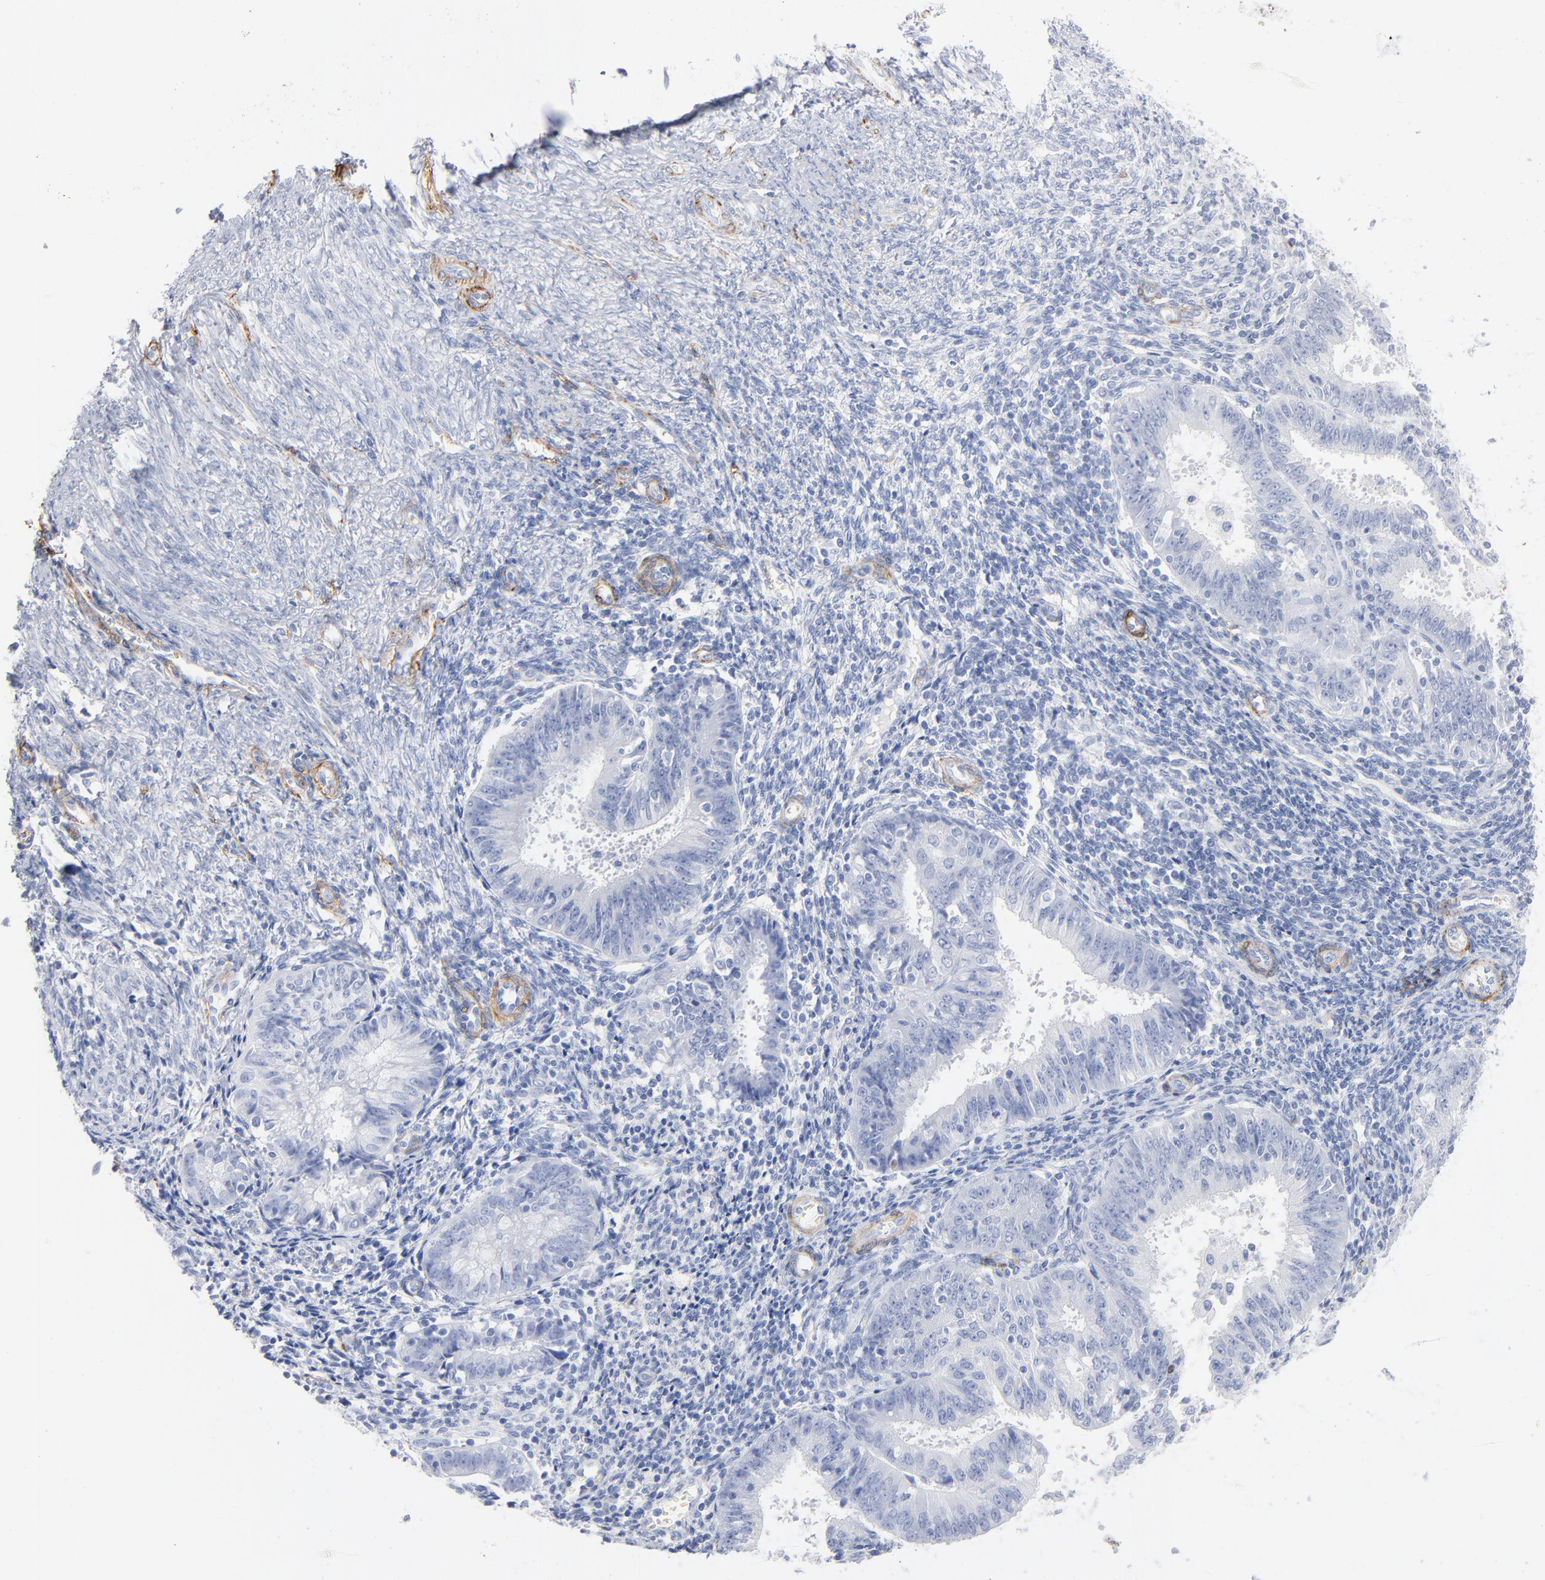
{"staining": {"intensity": "negative", "quantity": "none", "location": "none"}, "tissue": "endometrial cancer", "cell_type": "Tumor cells", "image_type": "cancer", "snomed": [{"axis": "morphology", "description": "Adenocarcinoma, NOS"}, {"axis": "topography", "description": "Endometrium"}], "caption": "Endometrial cancer (adenocarcinoma) was stained to show a protein in brown. There is no significant staining in tumor cells.", "gene": "AGTR1", "patient": {"sex": "female", "age": 42}}